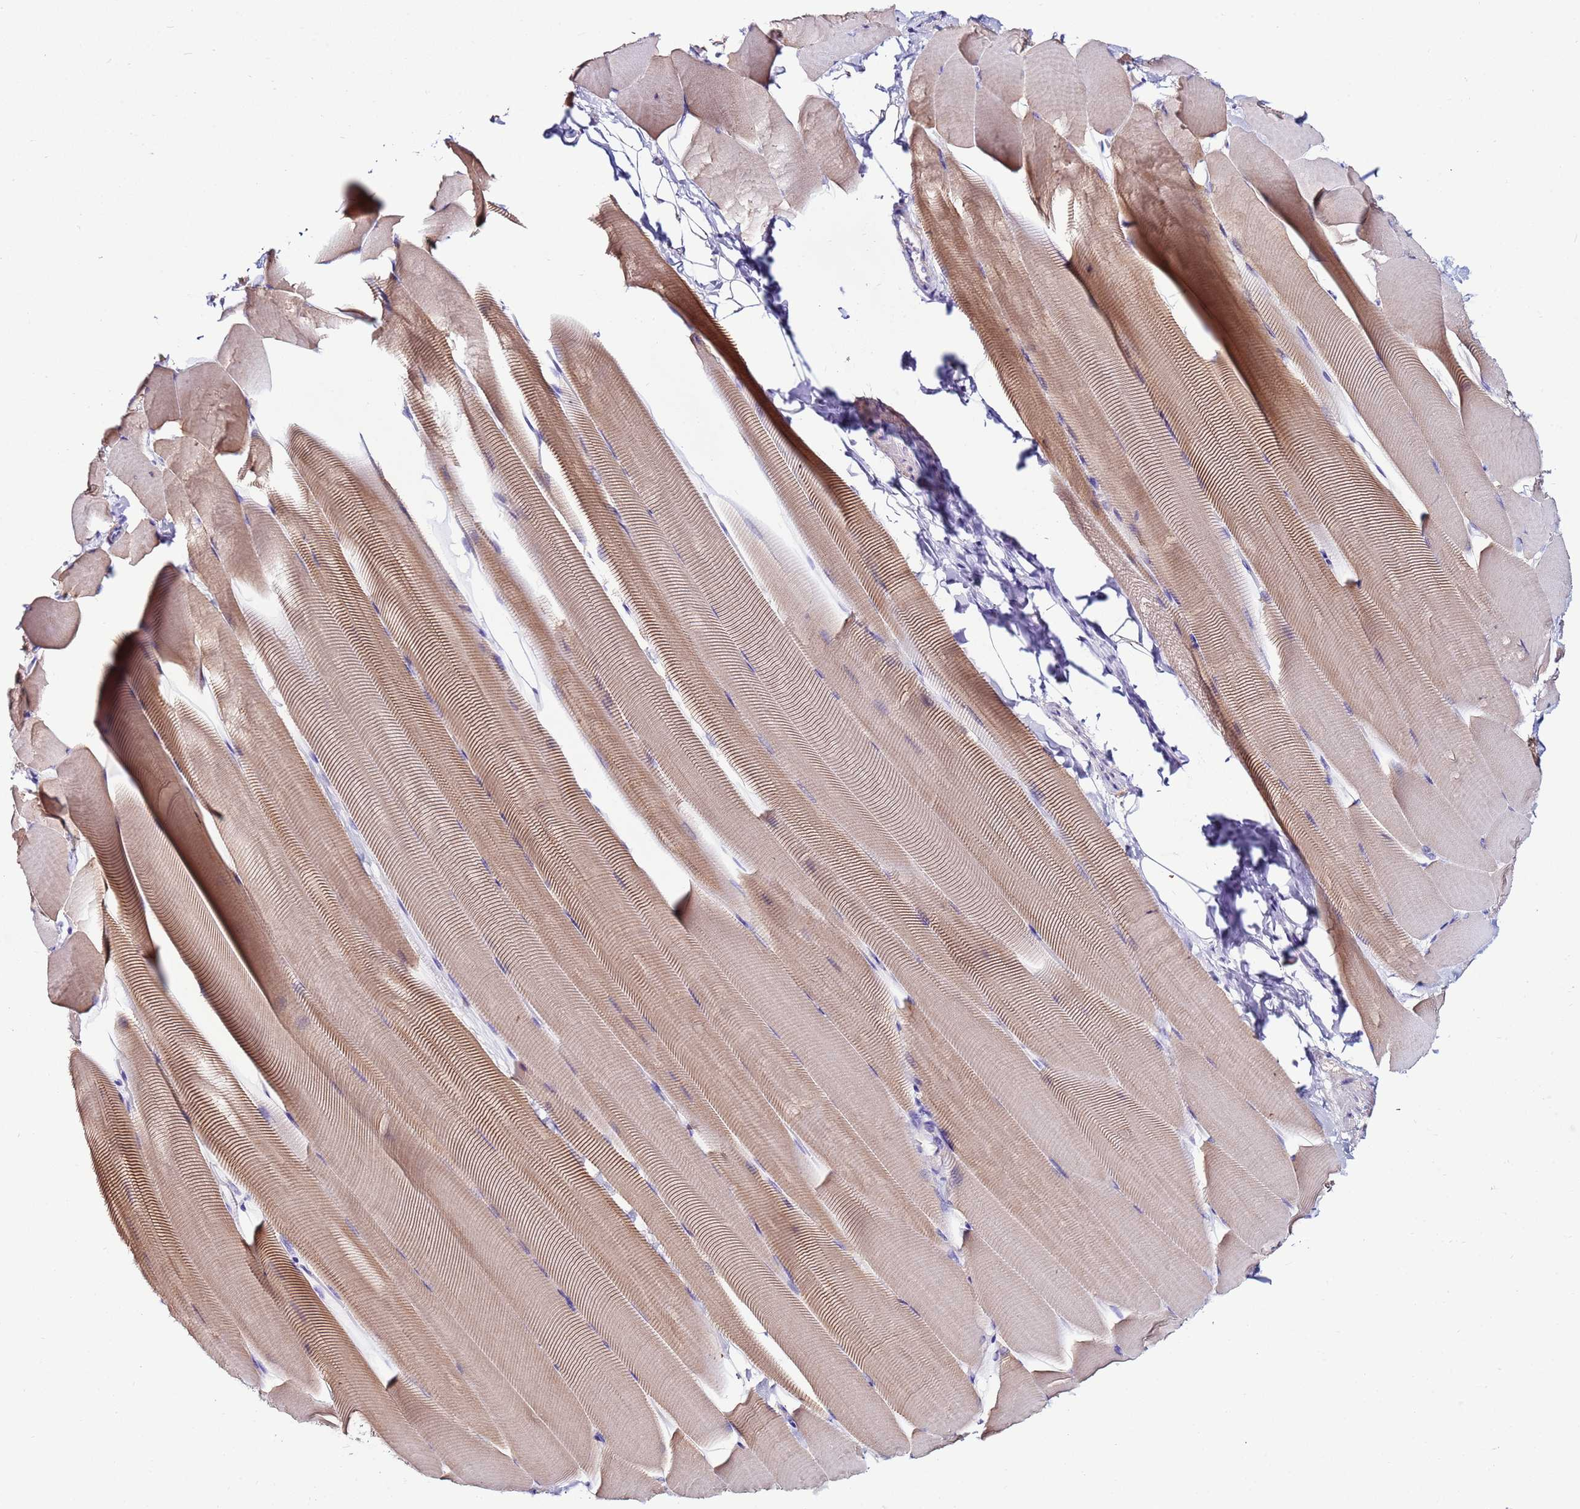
{"staining": {"intensity": "moderate", "quantity": "25%-75%", "location": "cytoplasmic/membranous"}, "tissue": "skeletal muscle", "cell_type": "Myocytes", "image_type": "normal", "snomed": [{"axis": "morphology", "description": "Normal tissue, NOS"}, {"axis": "topography", "description": "Skeletal muscle"}], "caption": "This photomicrograph displays IHC staining of benign human skeletal muscle, with medium moderate cytoplasmic/membranous staining in approximately 25%-75% of myocytes.", "gene": "MYBPC3", "patient": {"sex": "male", "age": 25}}